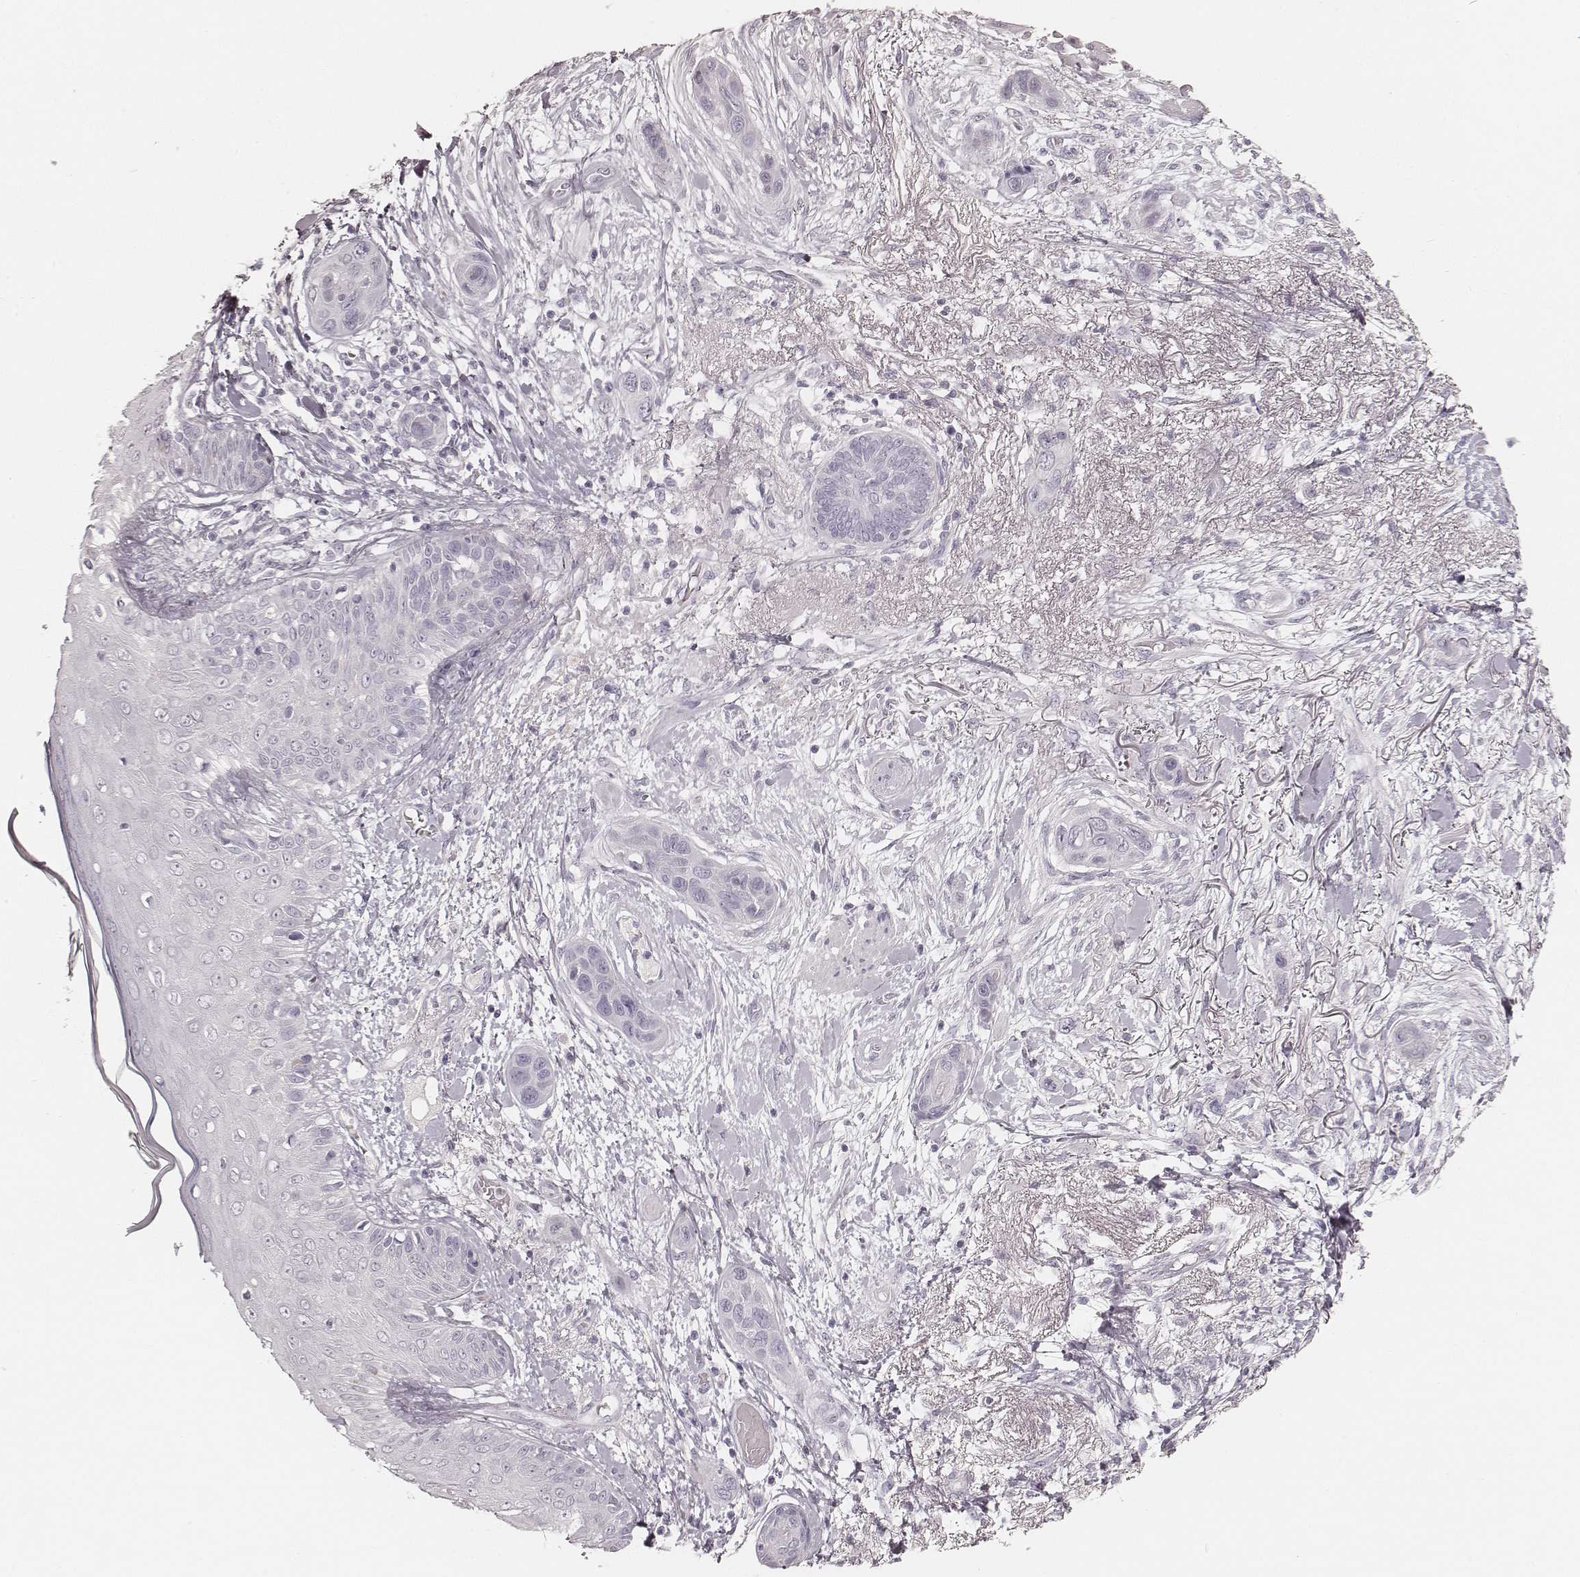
{"staining": {"intensity": "negative", "quantity": "none", "location": "none"}, "tissue": "skin cancer", "cell_type": "Tumor cells", "image_type": "cancer", "snomed": [{"axis": "morphology", "description": "Squamous cell carcinoma, NOS"}, {"axis": "topography", "description": "Skin"}], "caption": "Skin cancer was stained to show a protein in brown. There is no significant positivity in tumor cells.", "gene": "KRT26", "patient": {"sex": "male", "age": 79}}